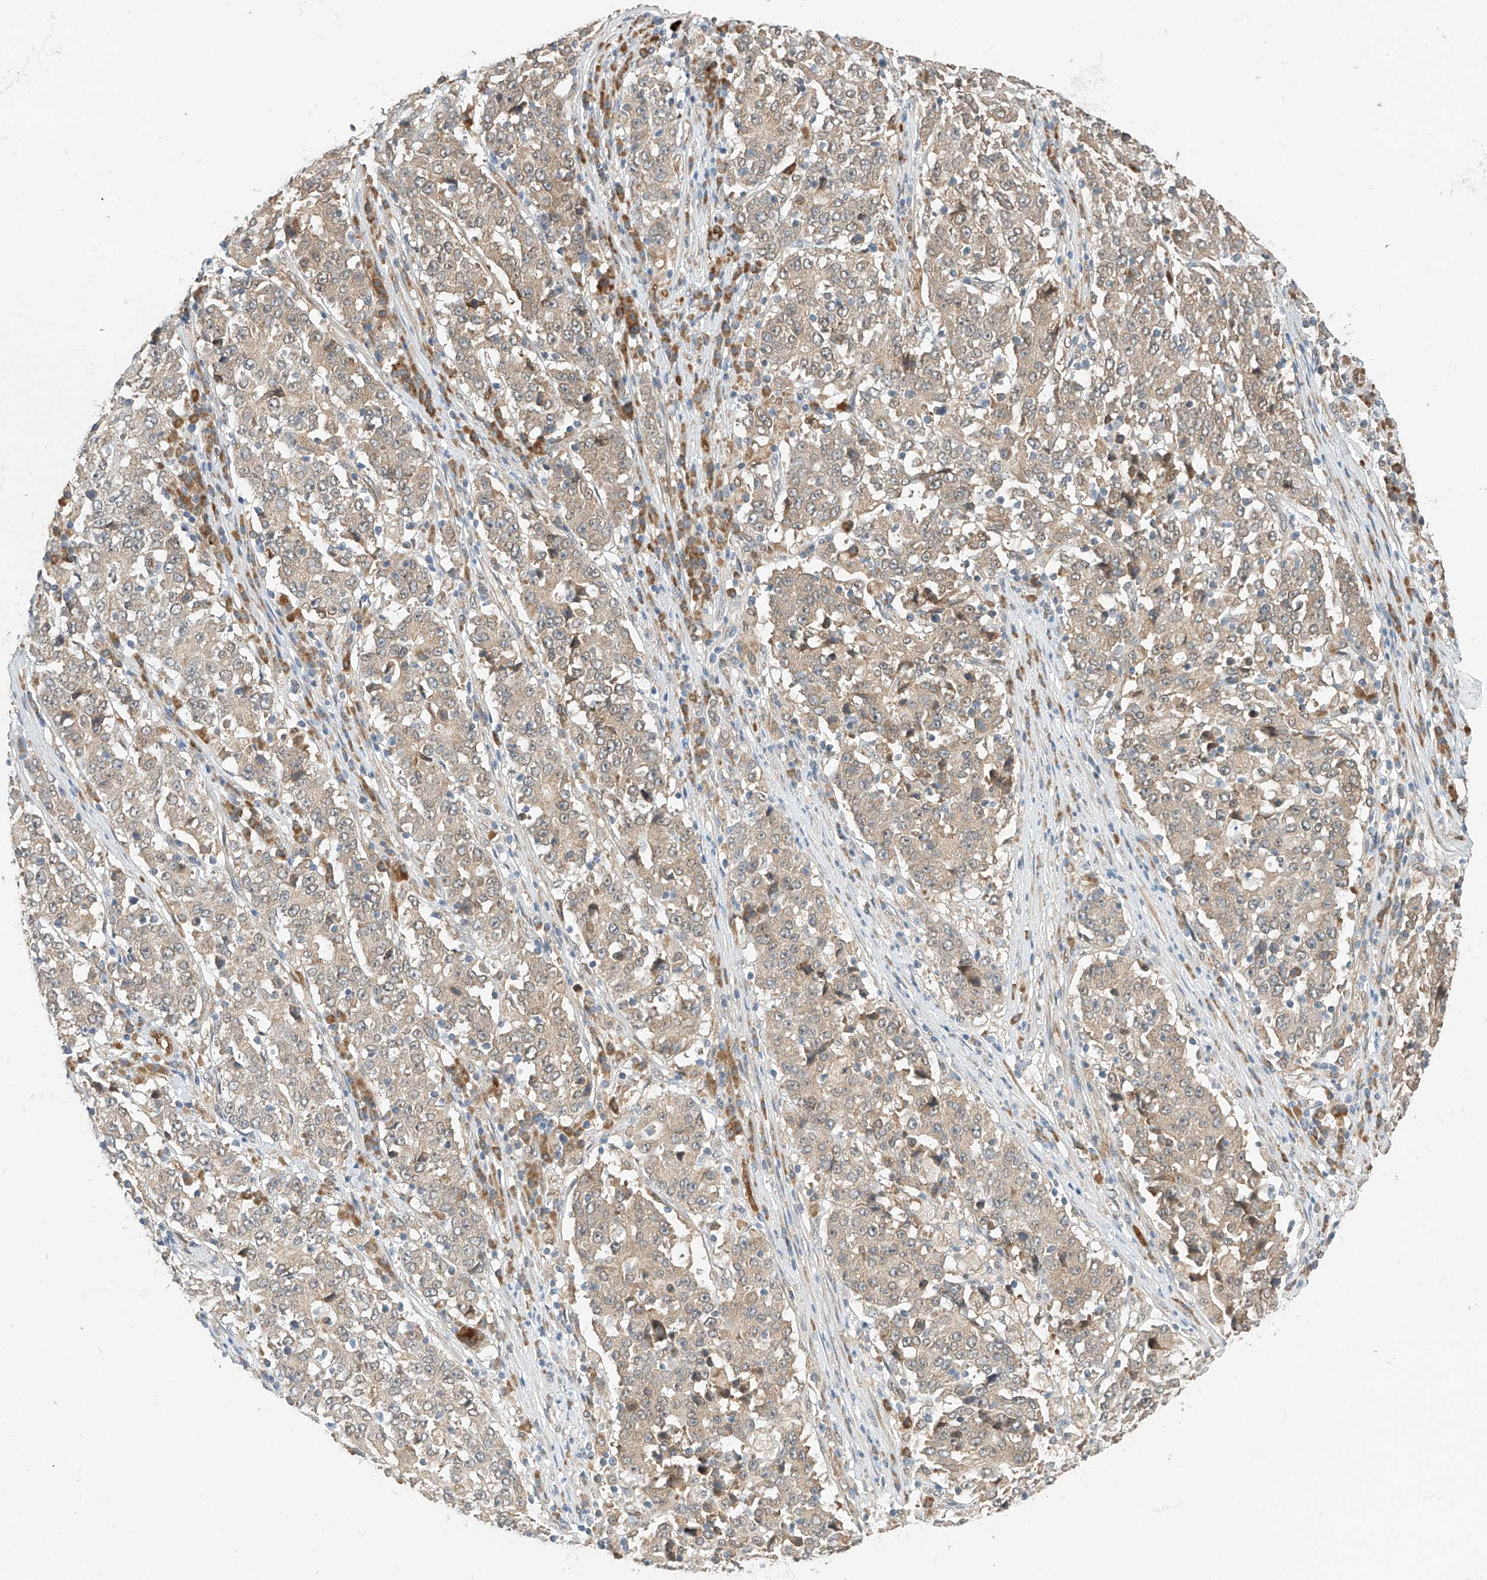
{"staining": {"intensity": "weak", "quantity": ">75%", "location": "cytoplasmic/membranous"}, "tissue": "stomach cancer", "cell_type": "Tumor cells", "image_type": "cancer", "snomed": [{"axis": "morphology", "description": "Adenocarcinoma, NOS"}, {"axis": "topography", "description": "Stomach"}], "caption": "Immunohistochemistry staining of stomach adenocarcinoma, which reveals low levels of weak cytoplasmic/membranous expression in about >75% of tumor cells indicating weak cytoplasmic/membranous protein positivity. The staining was performed using DAB (3,3'-diaminobenzidine) (brown) for protein detection and nuclei were counterstained in hematoxylin (blue).", "gene": "PPA2", "patient": {"sex": "male", "age": 59}}